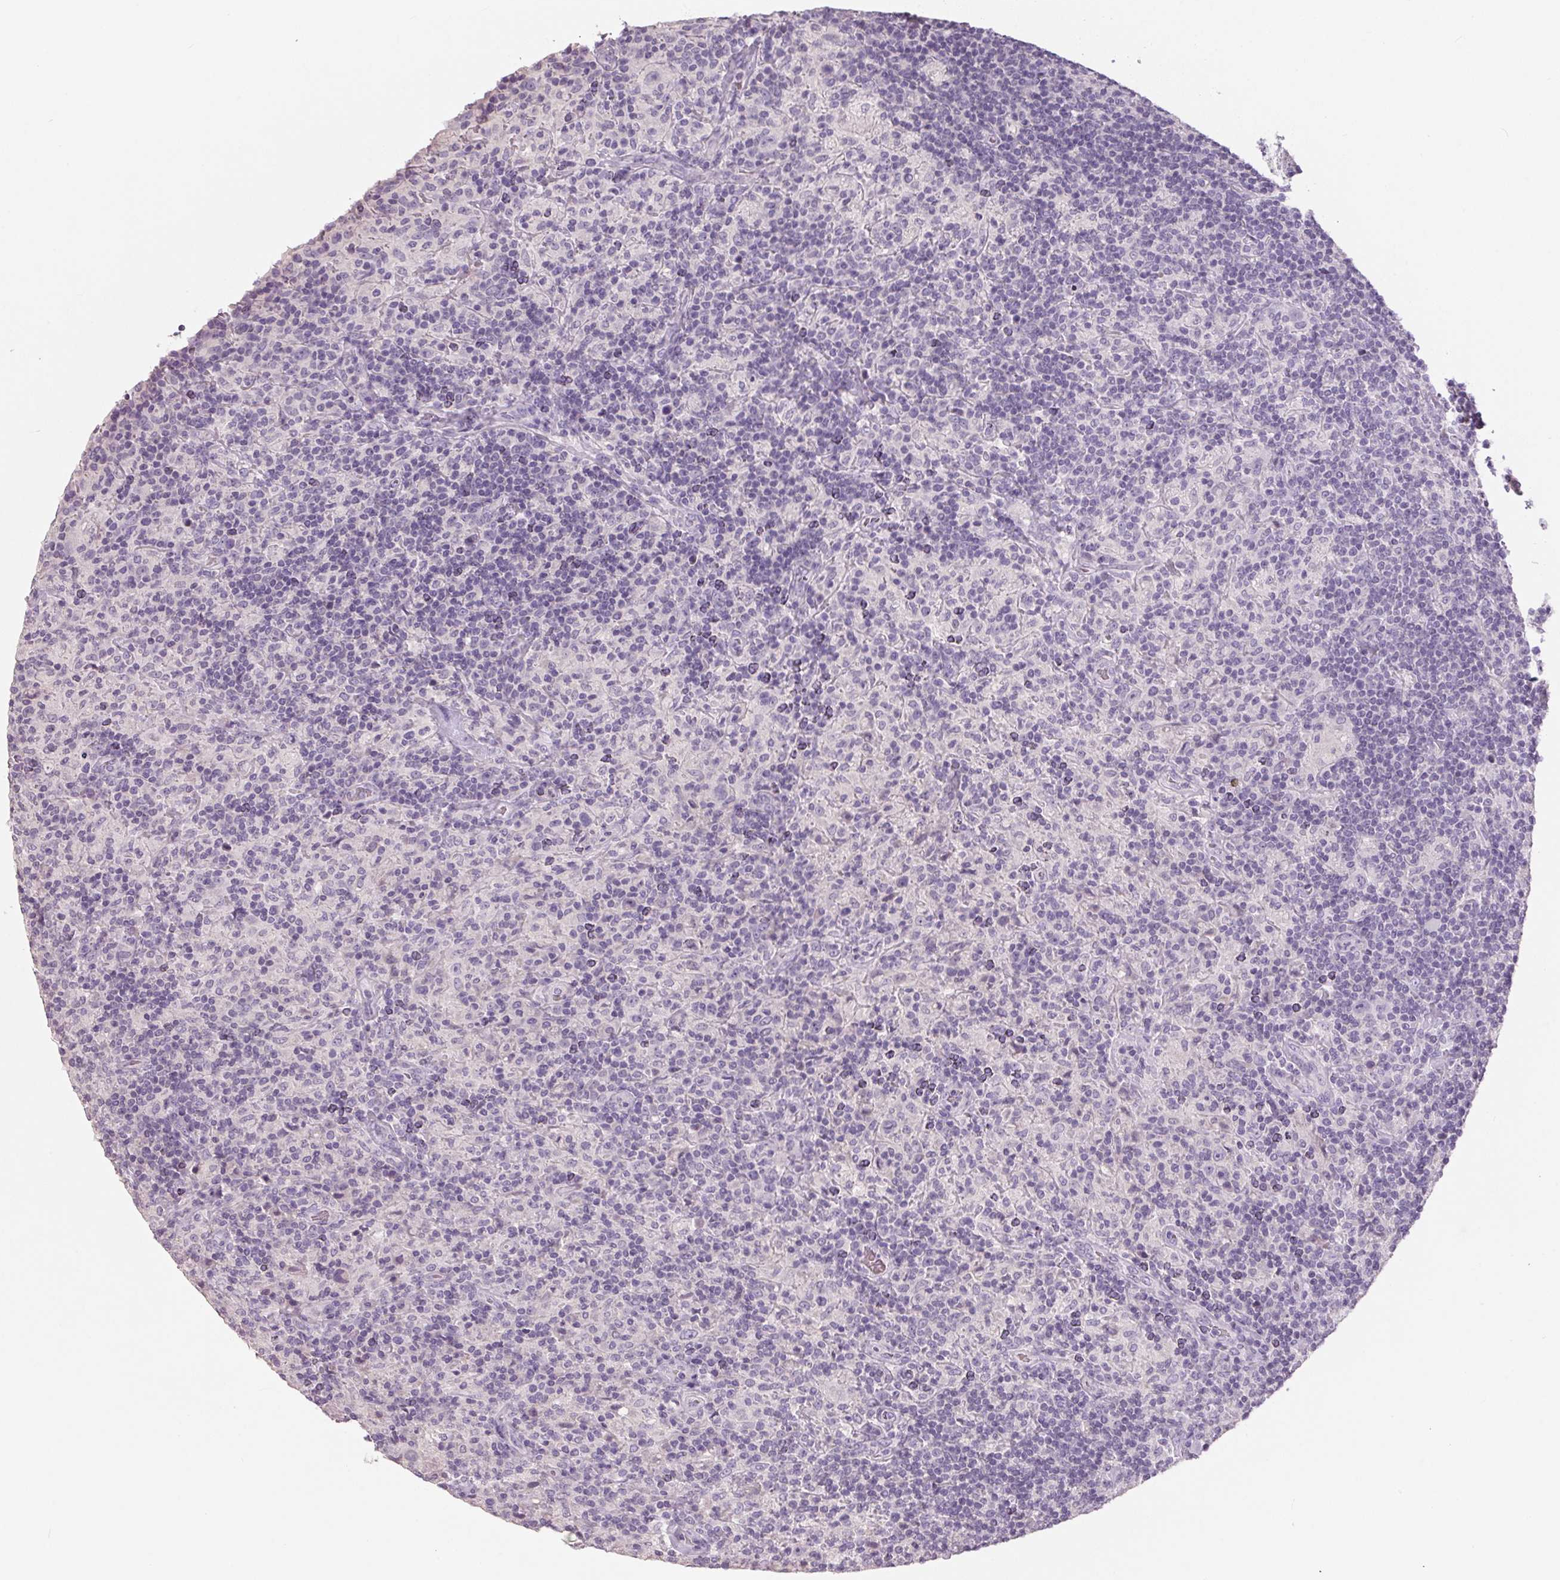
{"staining": {"intensity": "negative", "quantity": "none", "location": "none"}, "tissue": "lymphoma", "cell_type": "Tumor cells", "image_type": "cancer", "snomed": [{"axis": "morphology", "description": "Hodgkin's disease, NOS"}, {"axis": "topography", "description": "Lymph node"}], "caption": "DAB immunohistochemical staining of lymphoma displays no significant expression in tumor cells. (DAB IHC, high magnification).", "gene": "HSD17B1", "patient": {"sex": "male", "age": 70}}